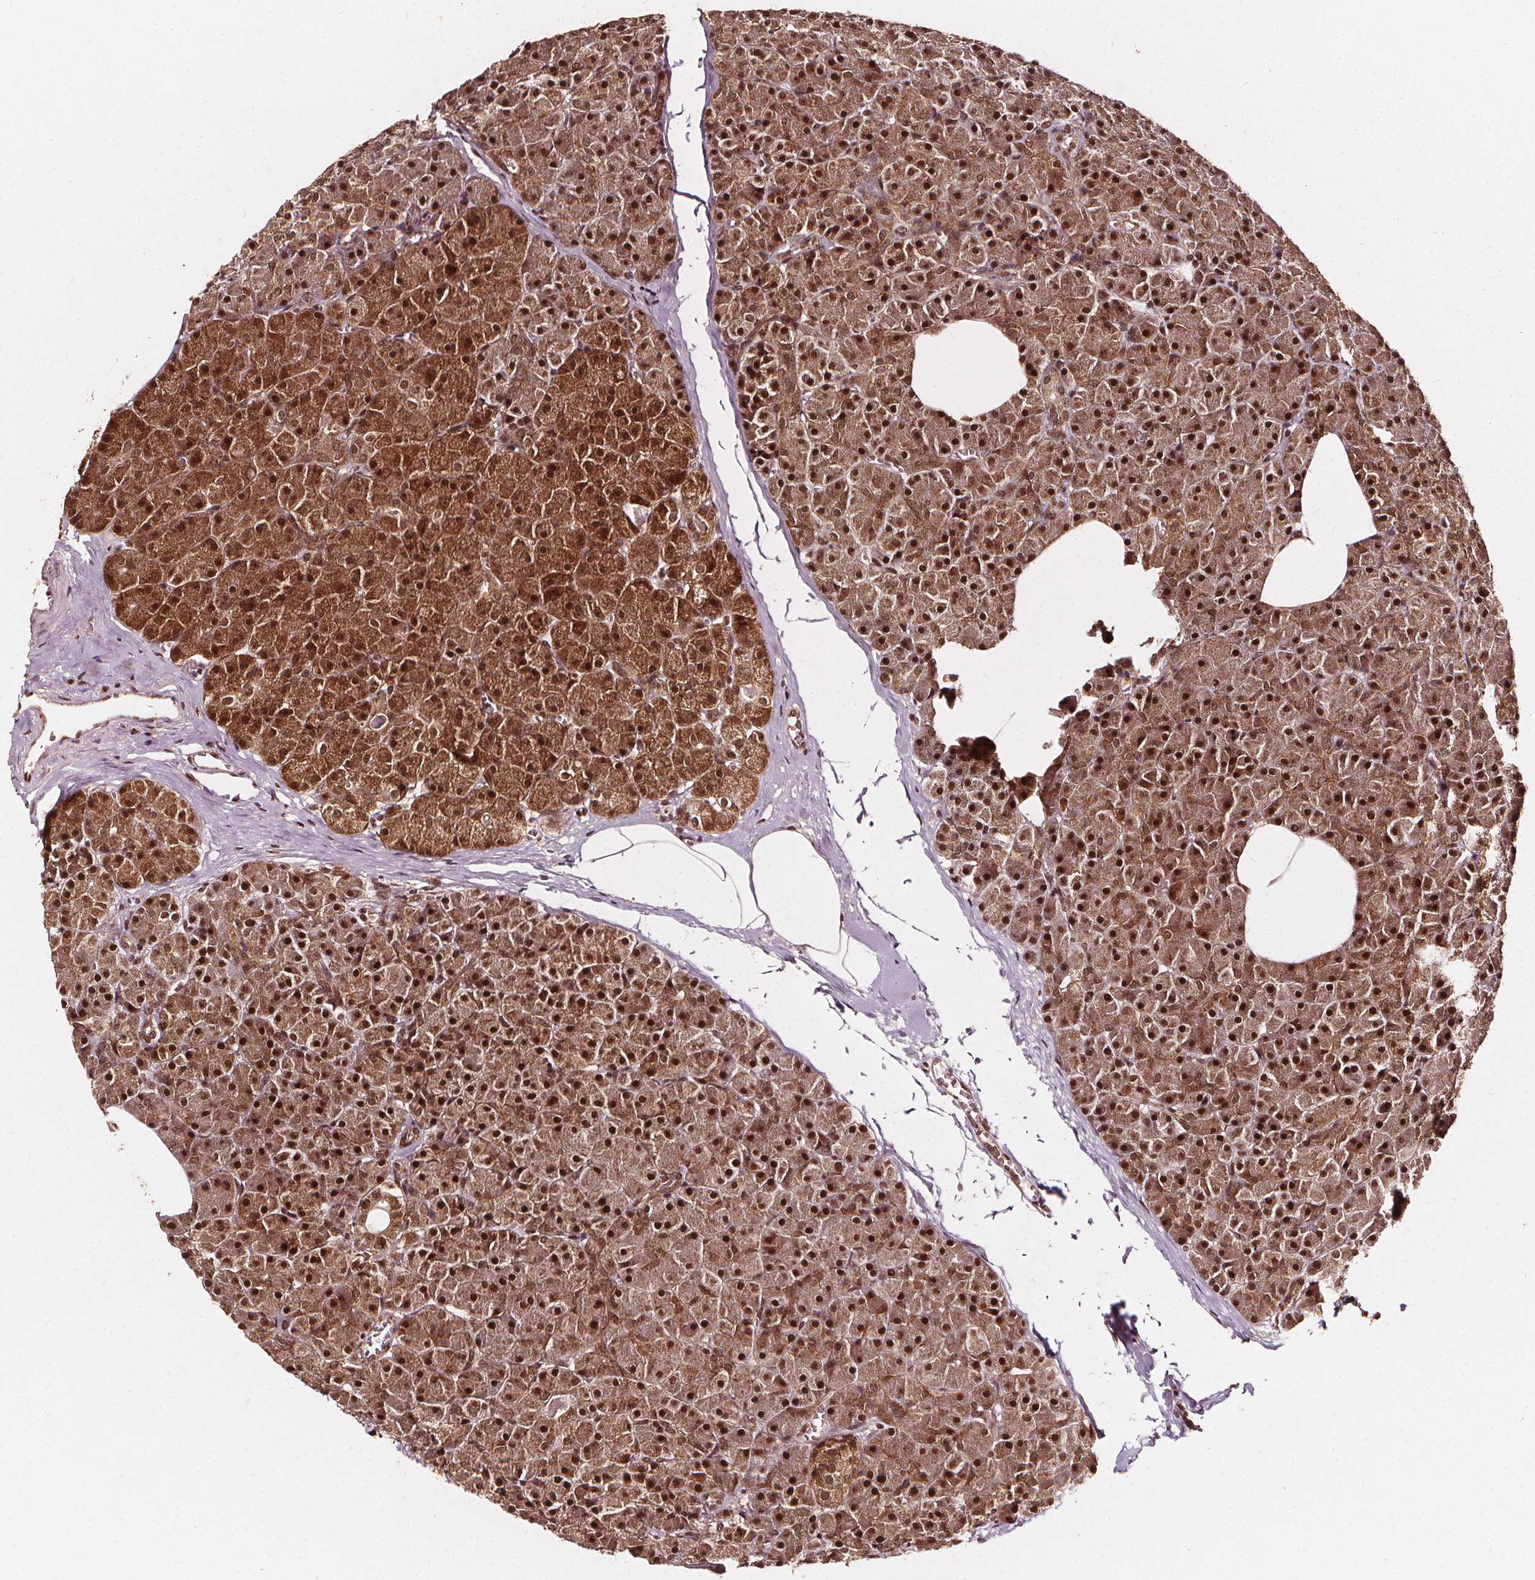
{"staining": {"intensity": "strong", "quantity": ">75%", "location": "cytoplasmic/membranous,nuclear"}, "tissue": "pancreas", "cell_type": "Exocrine glandular cells", "image_type": "normal", "snomed": [{"axis": "morphology", "description": "Normal tissue, NOS"}, {"axis": "topography", "description": "Pancreas"}], "caption": "An IHC micrograph of unremarkable tissue is shown. Protein staining in brown labels strong cytoplasmic/membranous,nuclear positivity in pancreas within exocrine glandular cells. Immunohistochemistry stains the protein in brown and the nuclei are stained blue.", "gene": "SMN1", "patient": {"sex": "female", "age": 45}}